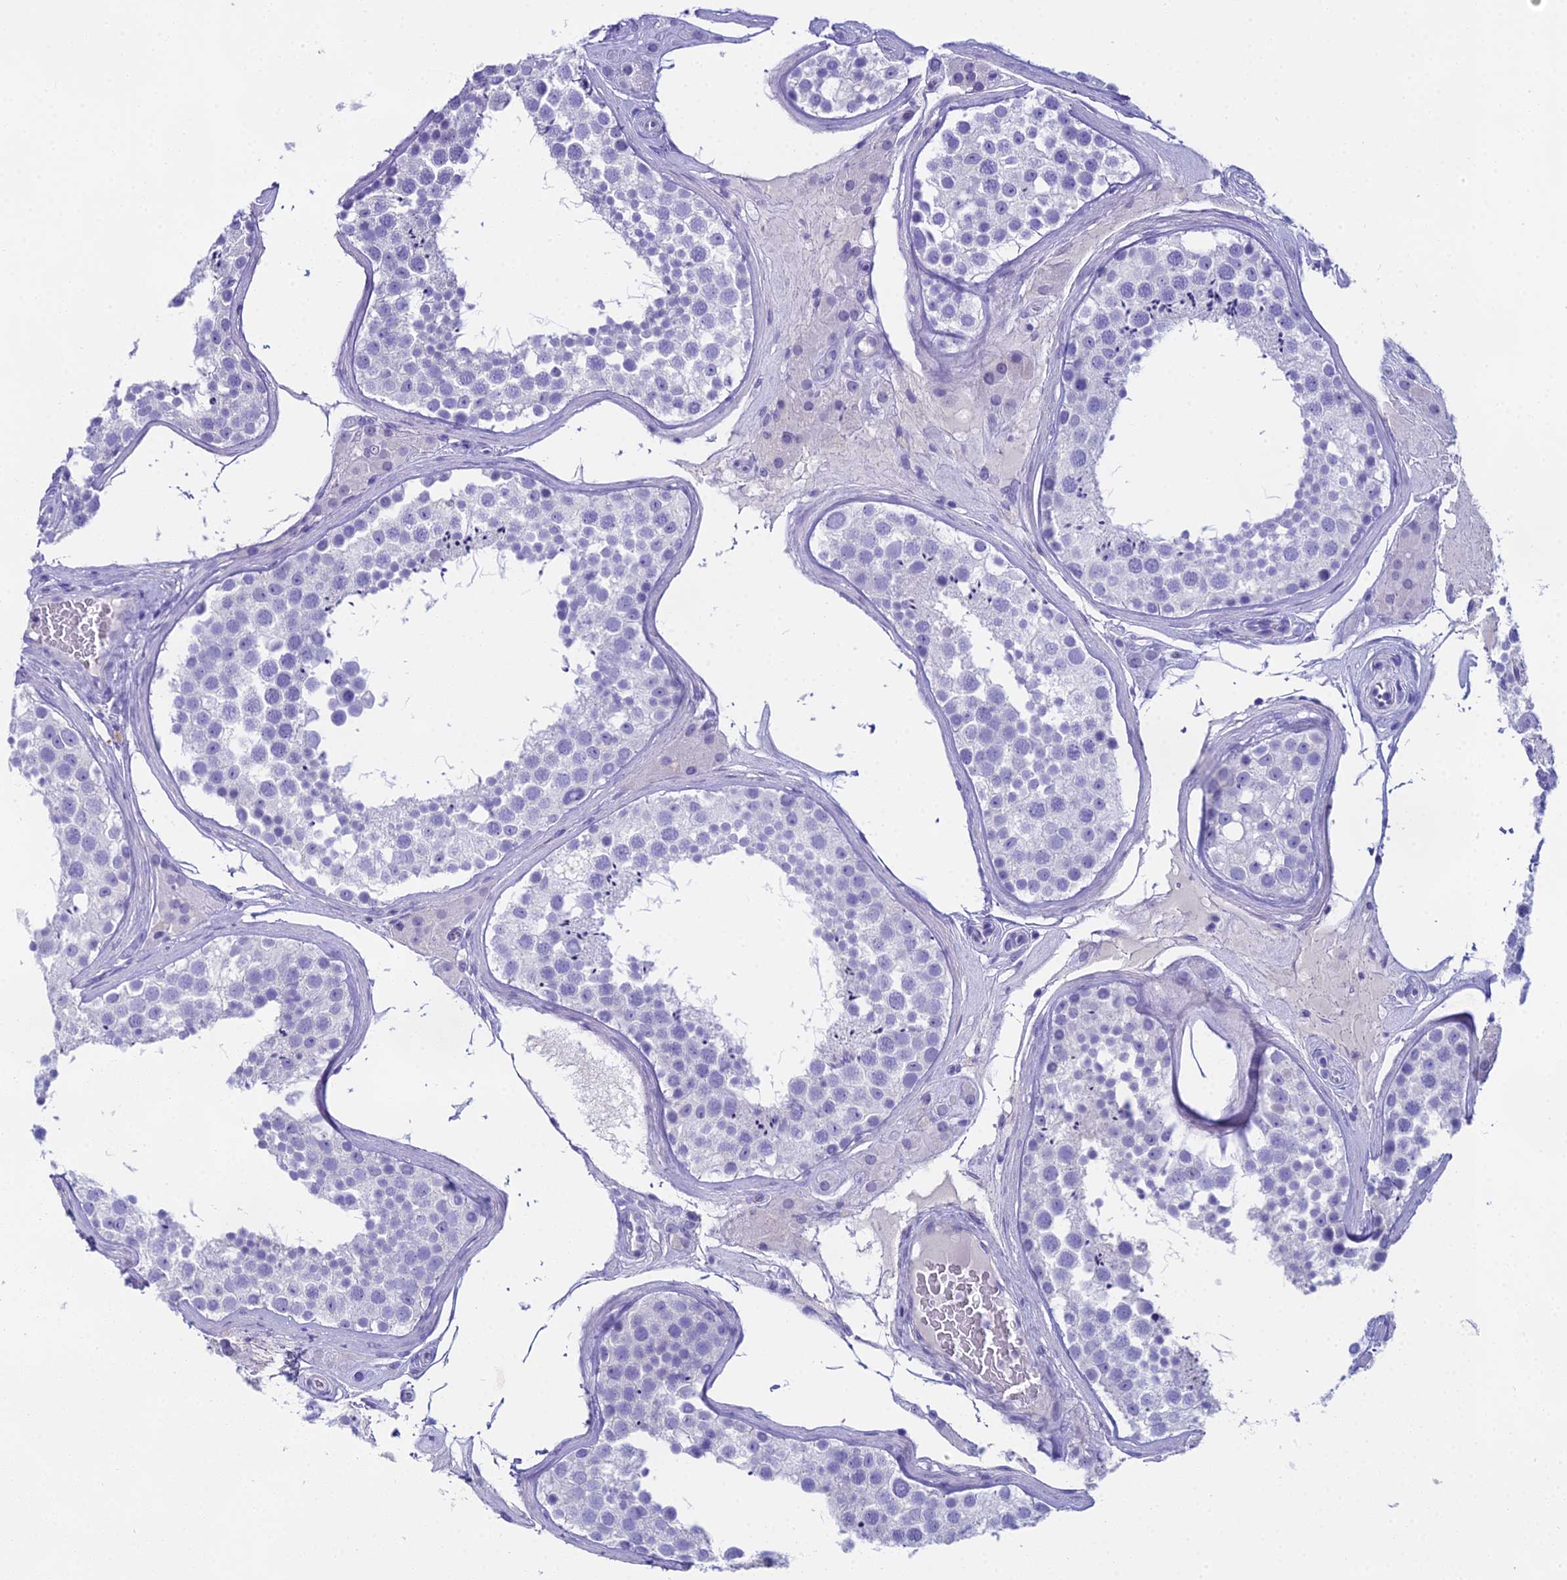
{"staining": {"intensity": "negative", "quantity": "none", "location": "none"}, "tissue": "testis", "cell_type": "Cells in seminiferous ducts", "image_type": "normal", "snomed": [{"axis": "morphology", "description": "Normal tissue, NOS"}, {"axis": "topography", "description": "Testis"}], "caption": "High power microscopy histopathology image of an immunohistochemistry (IHC) photomicrograph of unremarkable testis, revealing no significant staining in cells in seminiferous ducts. Nuclei are stained in blue.", "gene": "UNC80", "patient": {"sex": "male", "age": 46}}